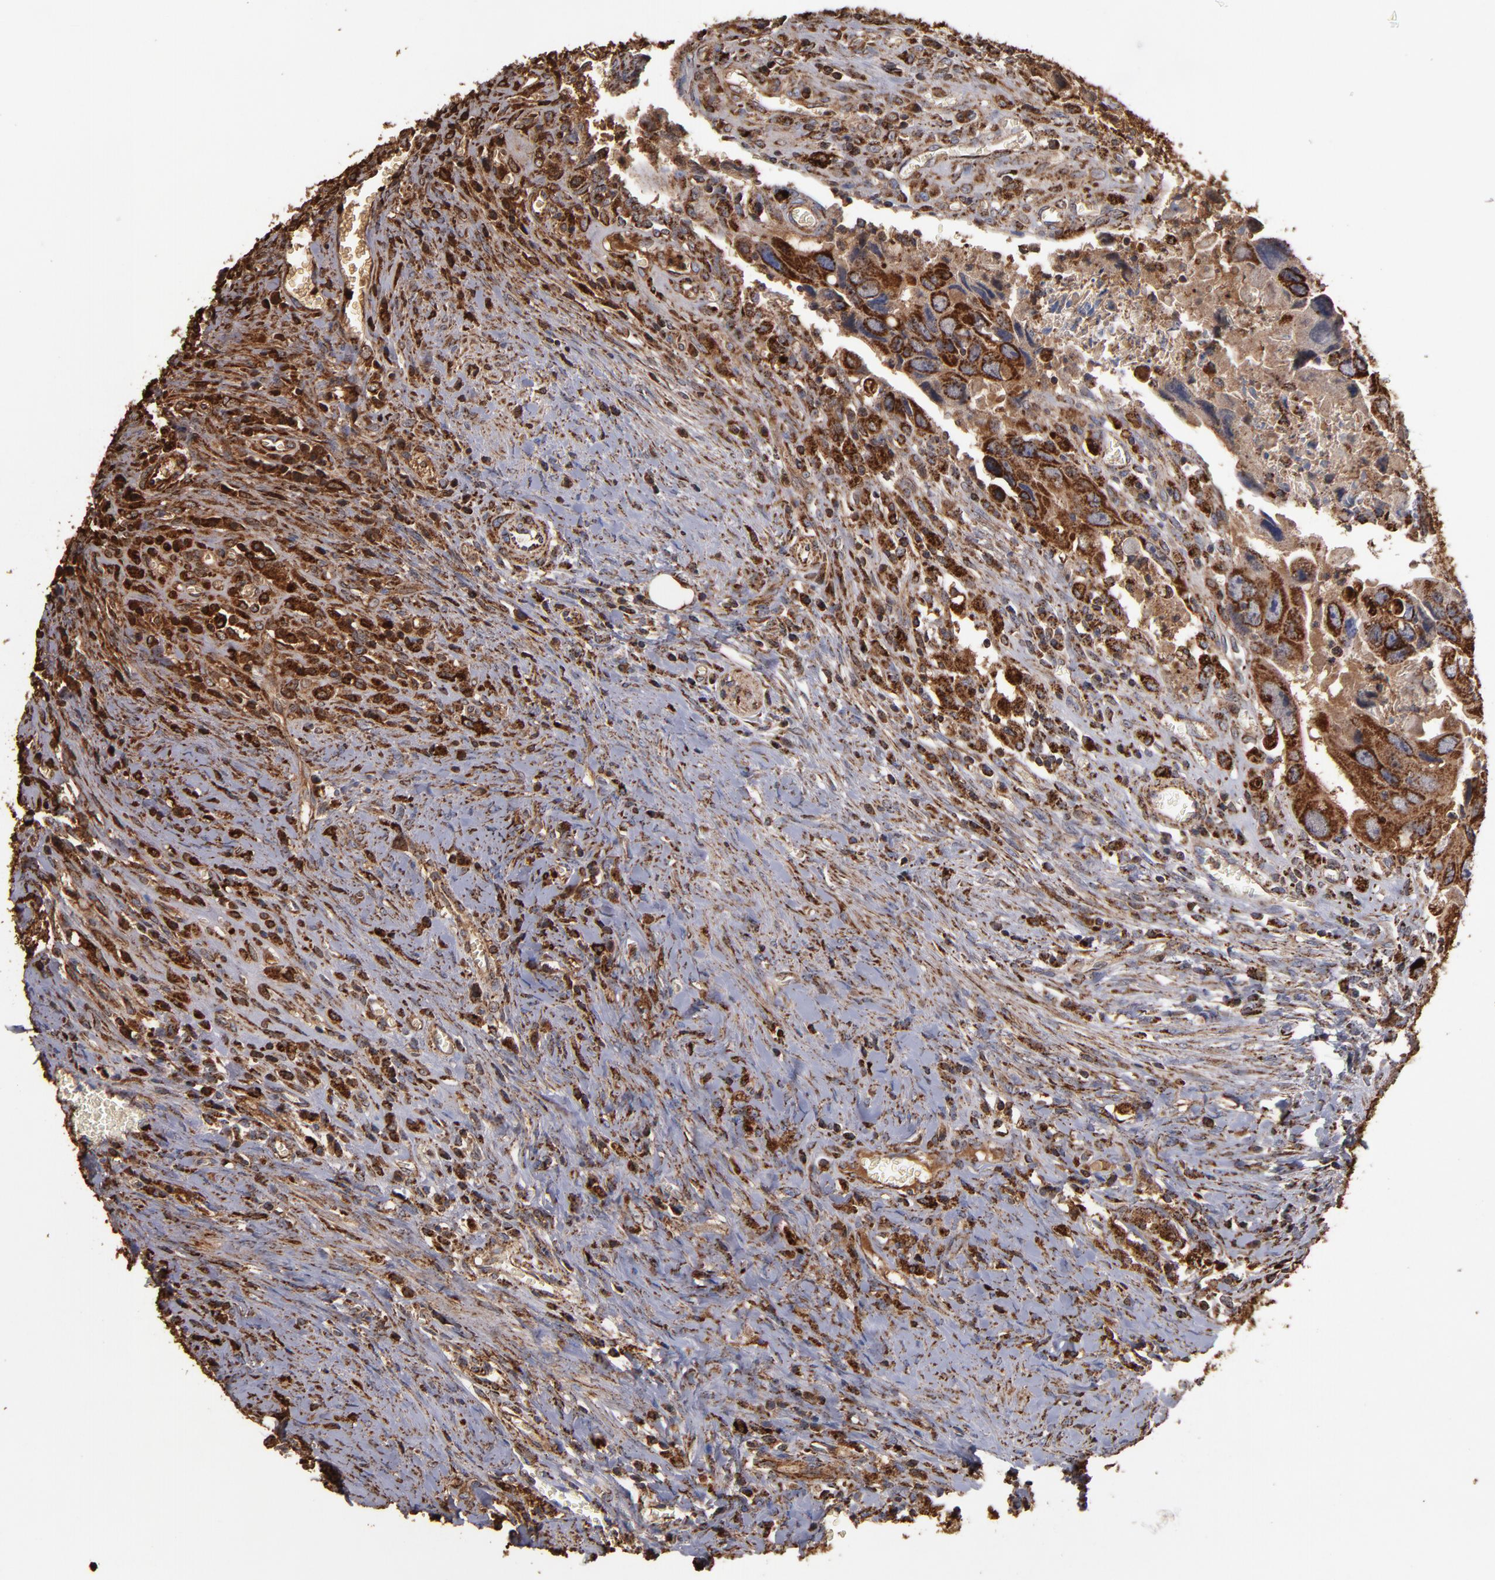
{"staining": {"intensity": "strong", "quantity": ">75%", "location": "cytoplasmic/membranous"}, "tissue": "colorectal cancer", "cell_type": "Tumor cells", "image_type": "cancer", "snomed": [{"axis": "morphology", "description": "Adenocarcinoma, NOS"}, {"axis": "topography", "description": "Rectum"}], "caption": "Protein staining displays strong cytoplasmic/membranous positivity in about >75% of tumor cells in colorectal cancer (adenocarcinoma).", "gene": "SOD2", "patient": {"sex": "male", "age": 70}}